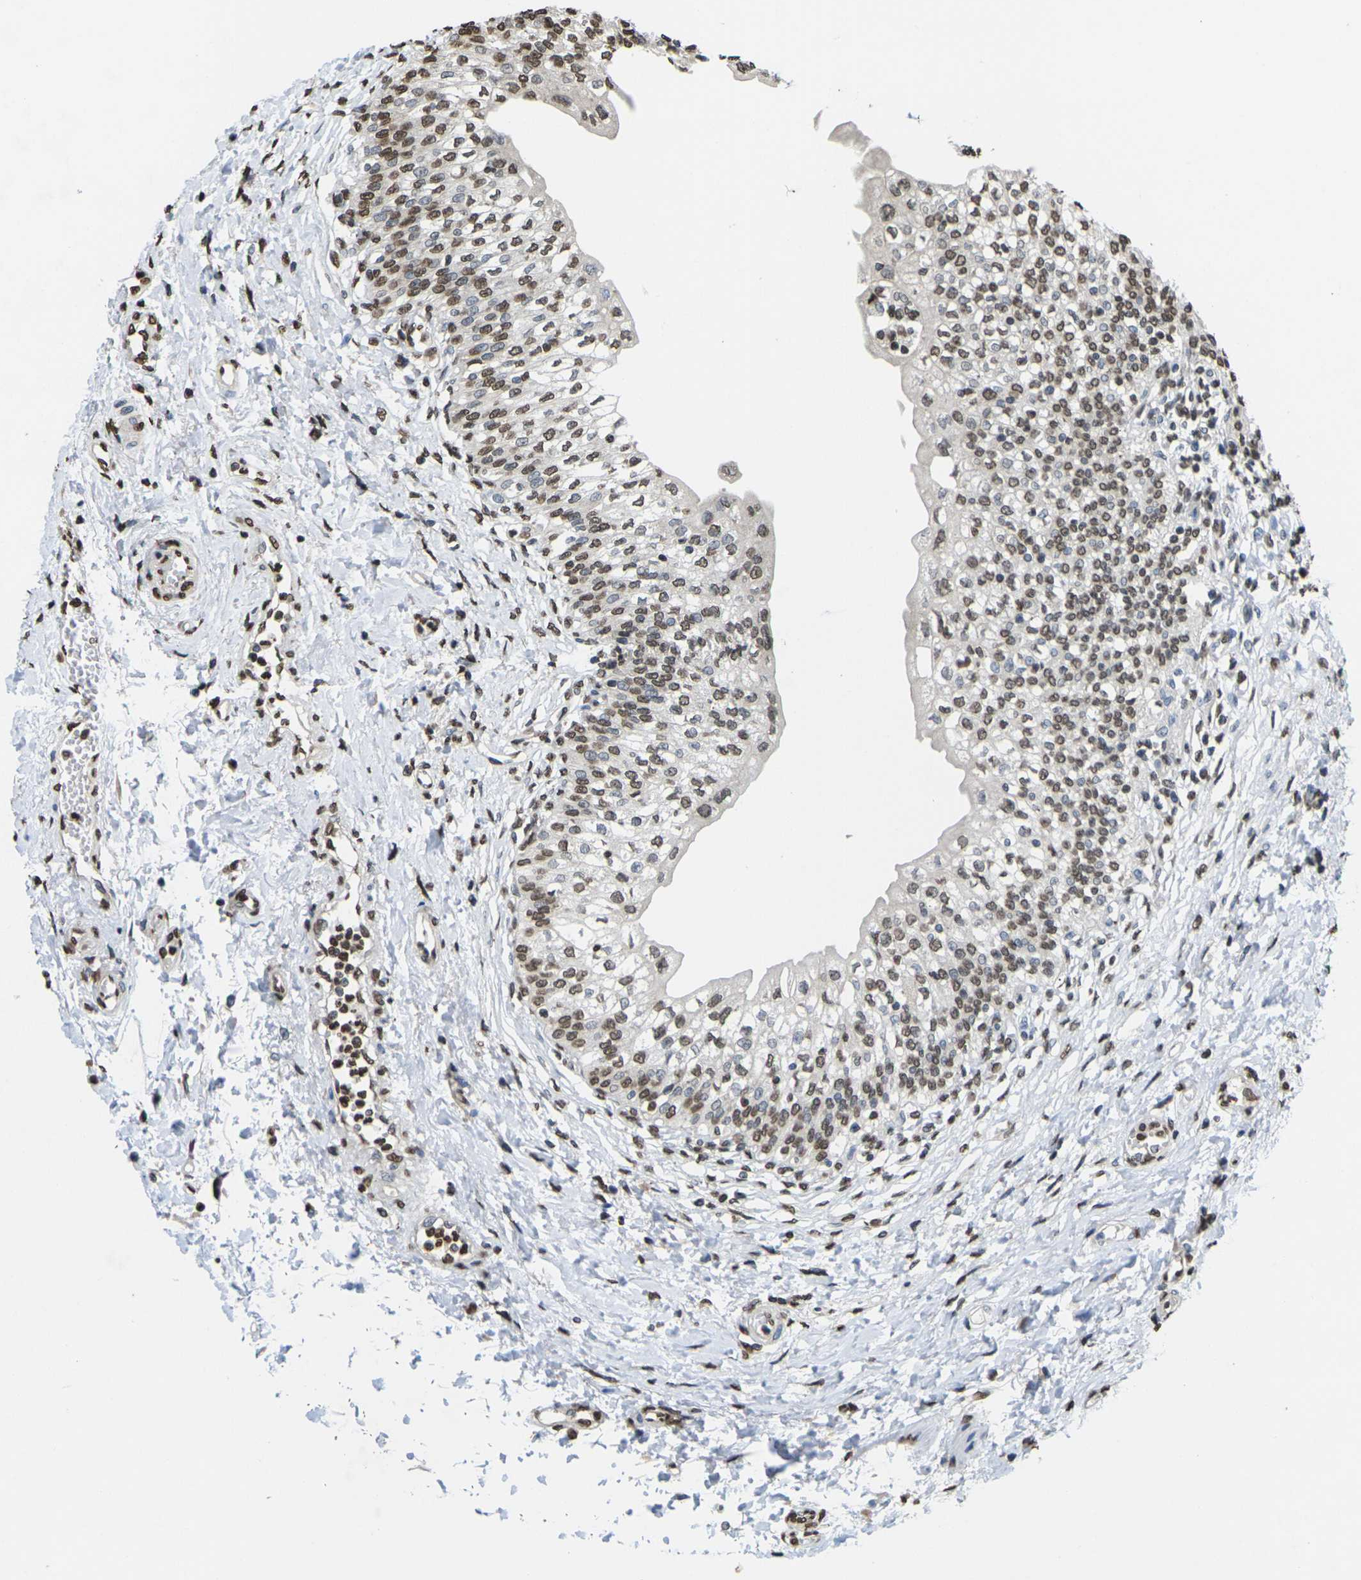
{"staining": {"intensity": "moderate", "quantity": ">75%", "location": "nuclear"}, "tissue": "urinary bladder", "cell_type": "Urothelial cells", "image_type": "normal", "snomed": [{"axis": "morphology", "description": "Normal tissue, NOS"}, {"axis": "topography", "description": "Urinary bladder"}], "caption": "Urinary bladder stained with immunohistochemistry exhibits moderate nuclear expression in approximately >75% of urothelial cells.", "gene": "EMSY", "patient": {"sex": "male", "age": 55}}